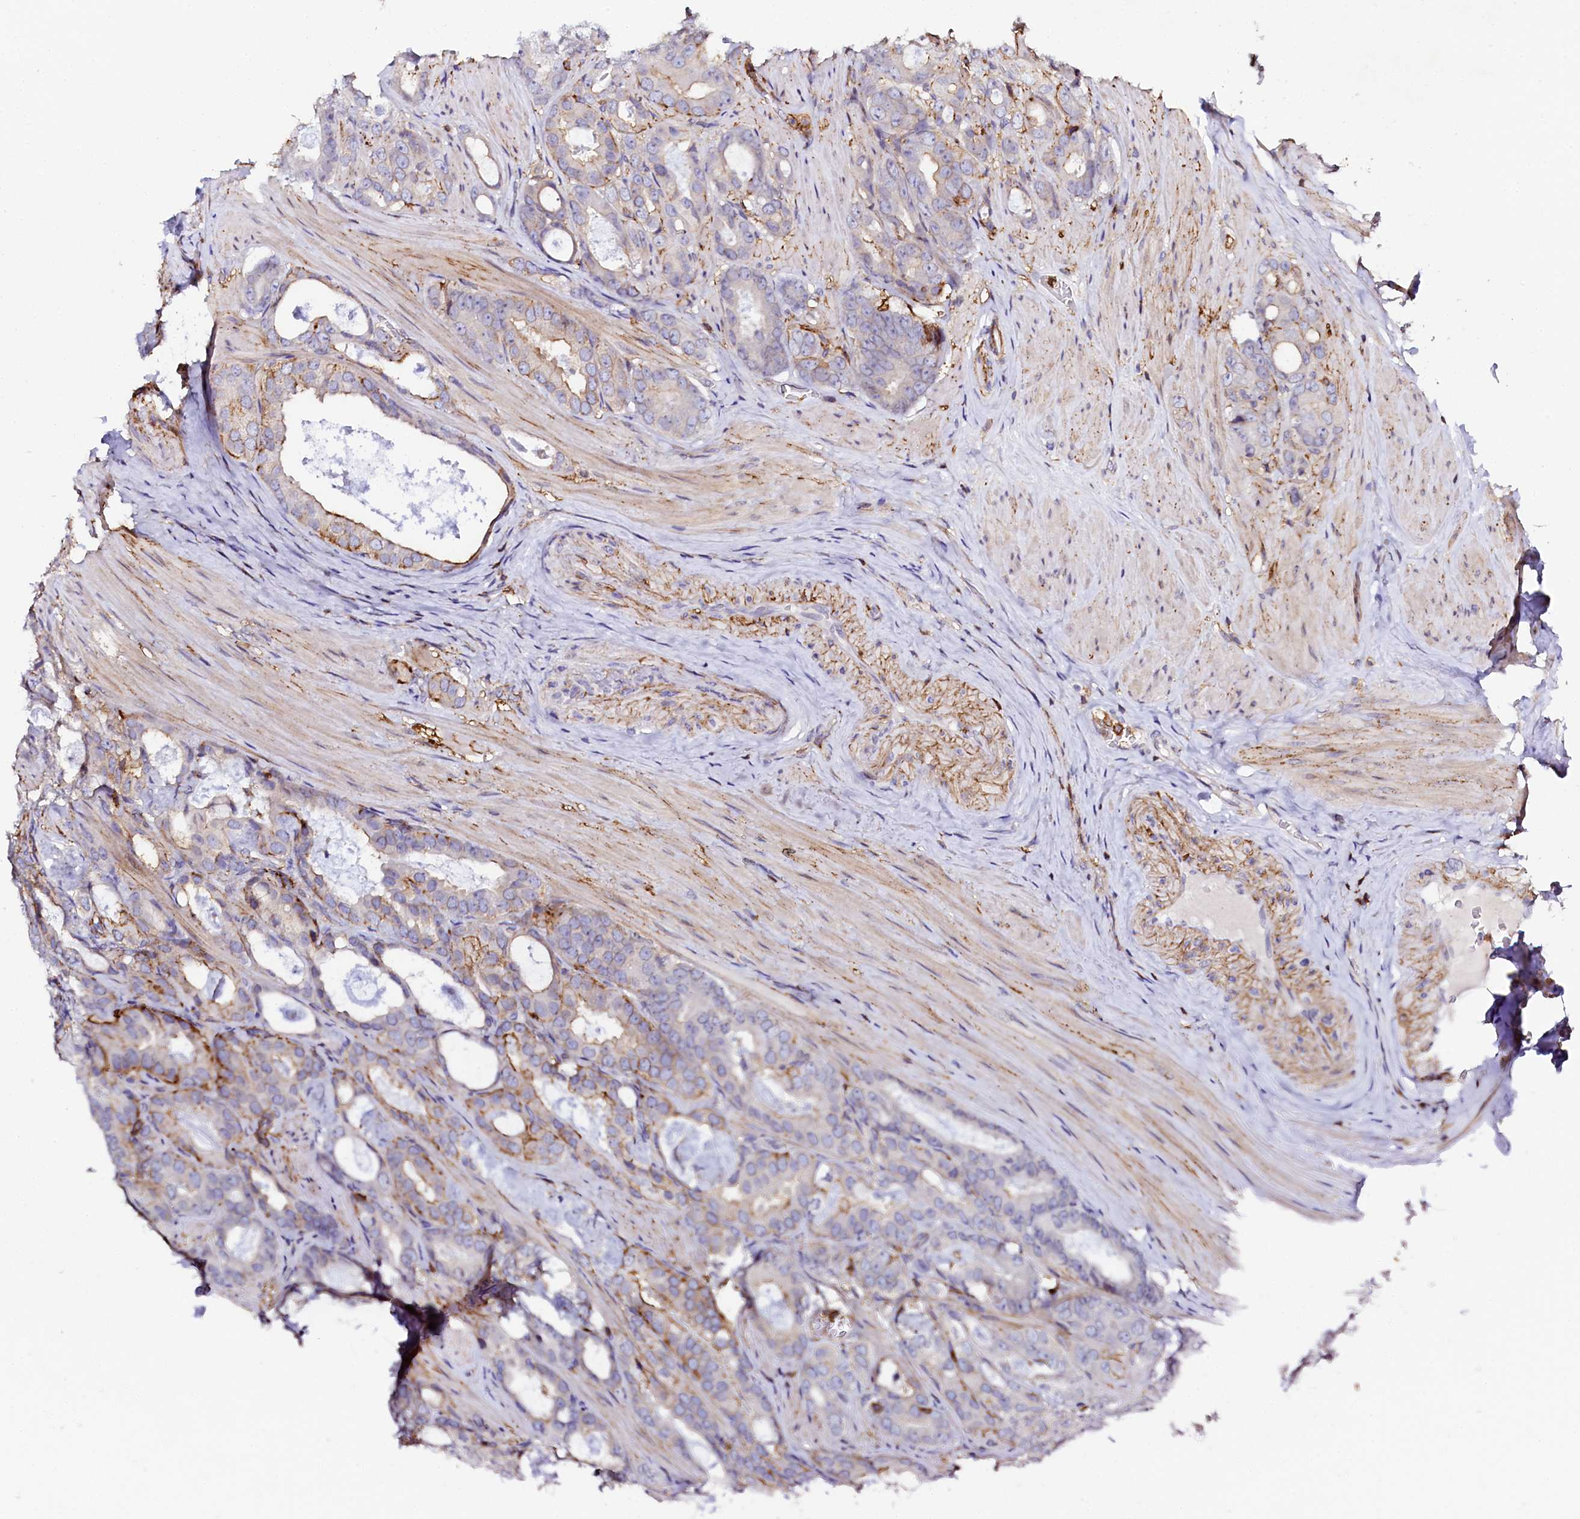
{"staining": {"intensity": "moderate", "quantity": "<25%", "location": "cytoplasmic/membranous"}, "tissue": "prostate cancer", "cell_type": "Tumor cells", "image_type": "cancer", "snomed": [{"axis": "morphology", "description": "Adenocarcinoma, Low grade"}, {"axis": "topography", "description": "Prostate"}], "caption": "Moderate cytoplasmic/membranous expression for a protein is seen in approximately <25% of tumor cells of prostate adenocarcinoma (low-grade) using immunohistochemistry.", "gene": "AAAS", "patient": {"sex": "male", "age": 71}}